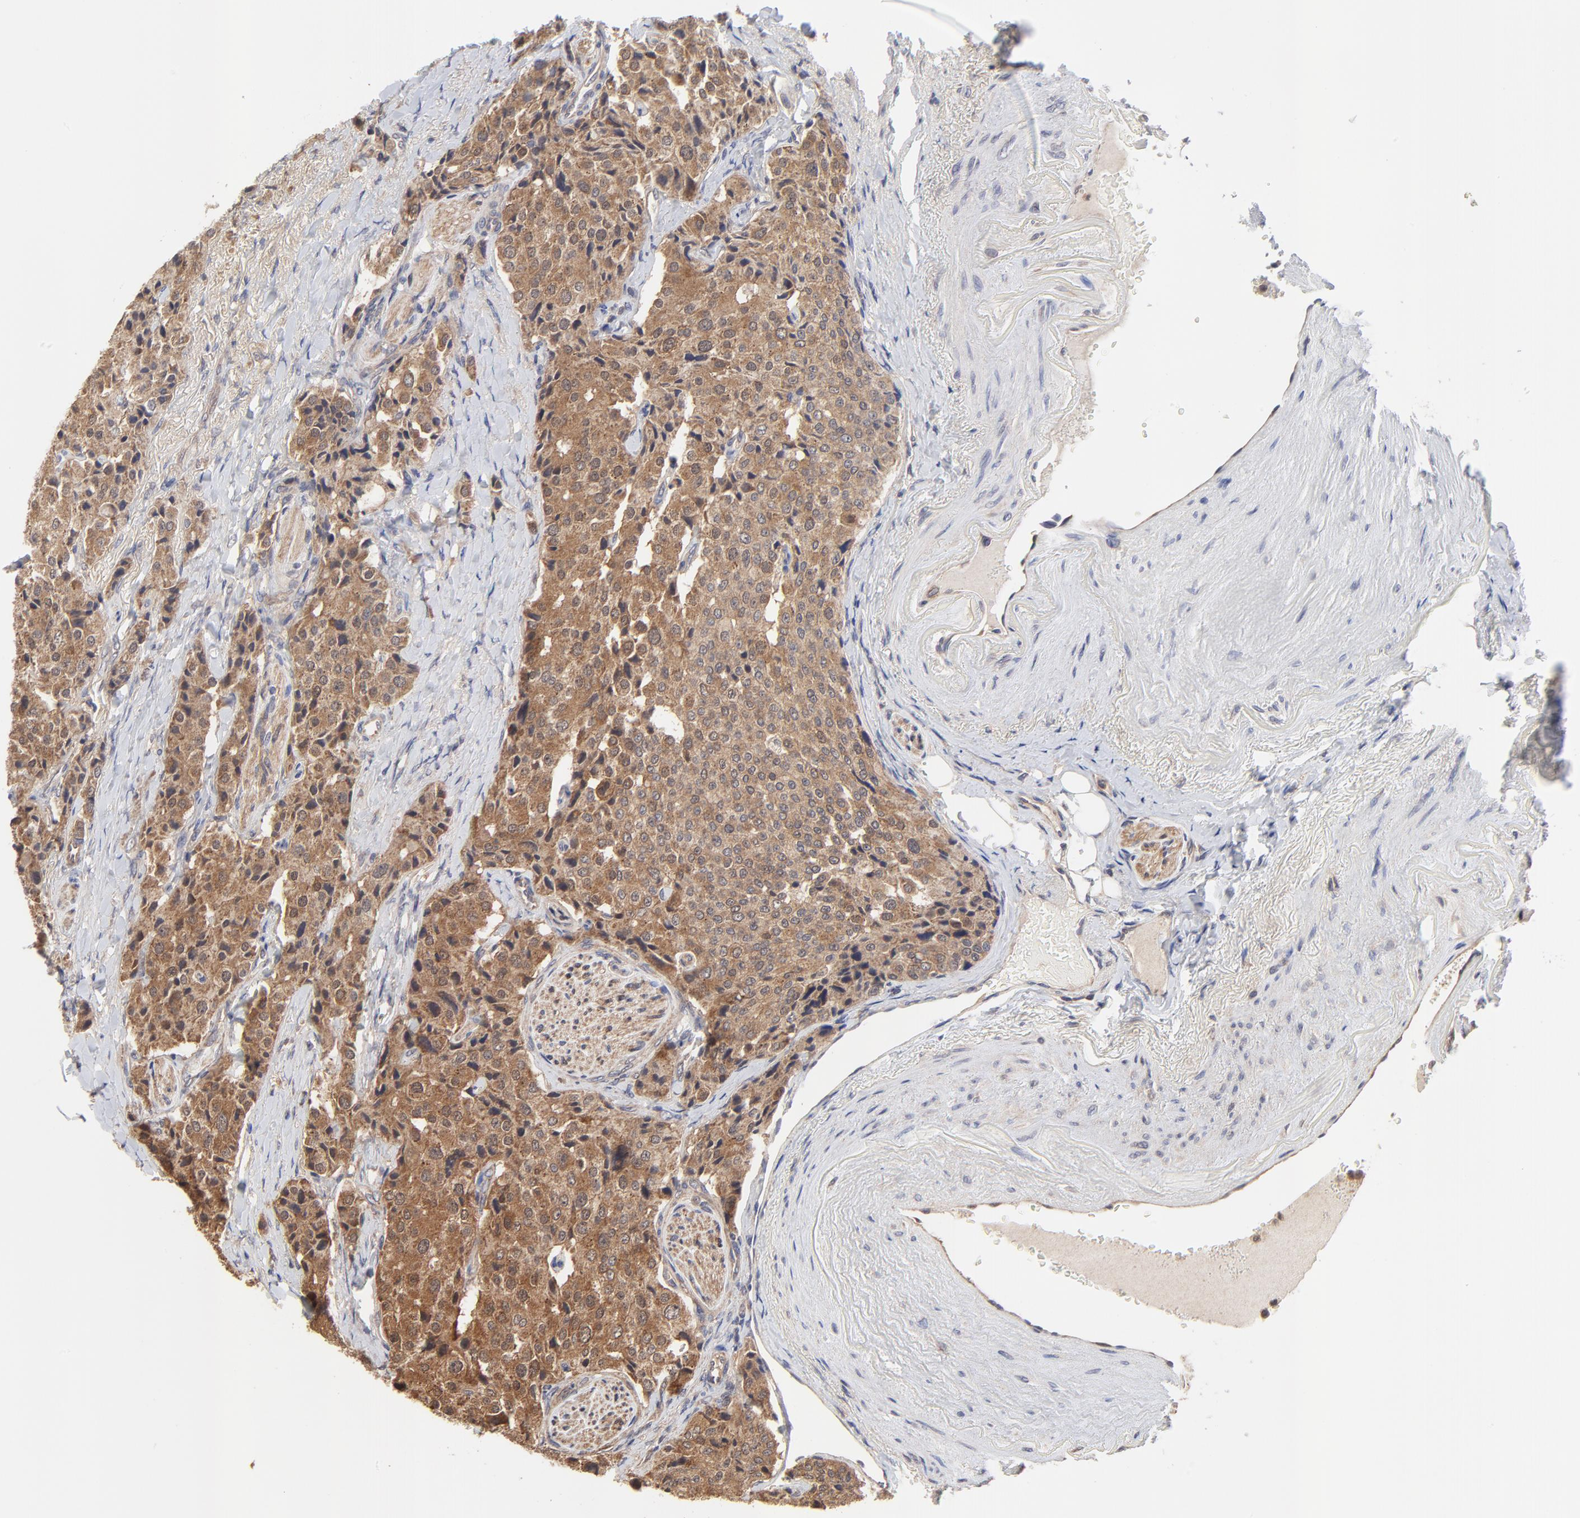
{"staining": {"intensity": "moderate", "quantity": ">75%", "location": "cytoplasmic/membranous"}, "tissue": "carcinoid", "cell_type": "Tumor cells", "image_type": "cancer", "snomed": [{"axis": "morphology", "description": "Carcinoid, malignant, NOS"}, {"axis": "topography", "description": "Colon"}], "caption": "Protein staining shows moderate cytoplasmic/membranous expression in about >75% of tumor cells in carcinoid. The protein of interest is shown in brown color, while the nuclei are stained blue.", "gene": "PCMT1", "patient": {"sex": "female", "age": 61}}